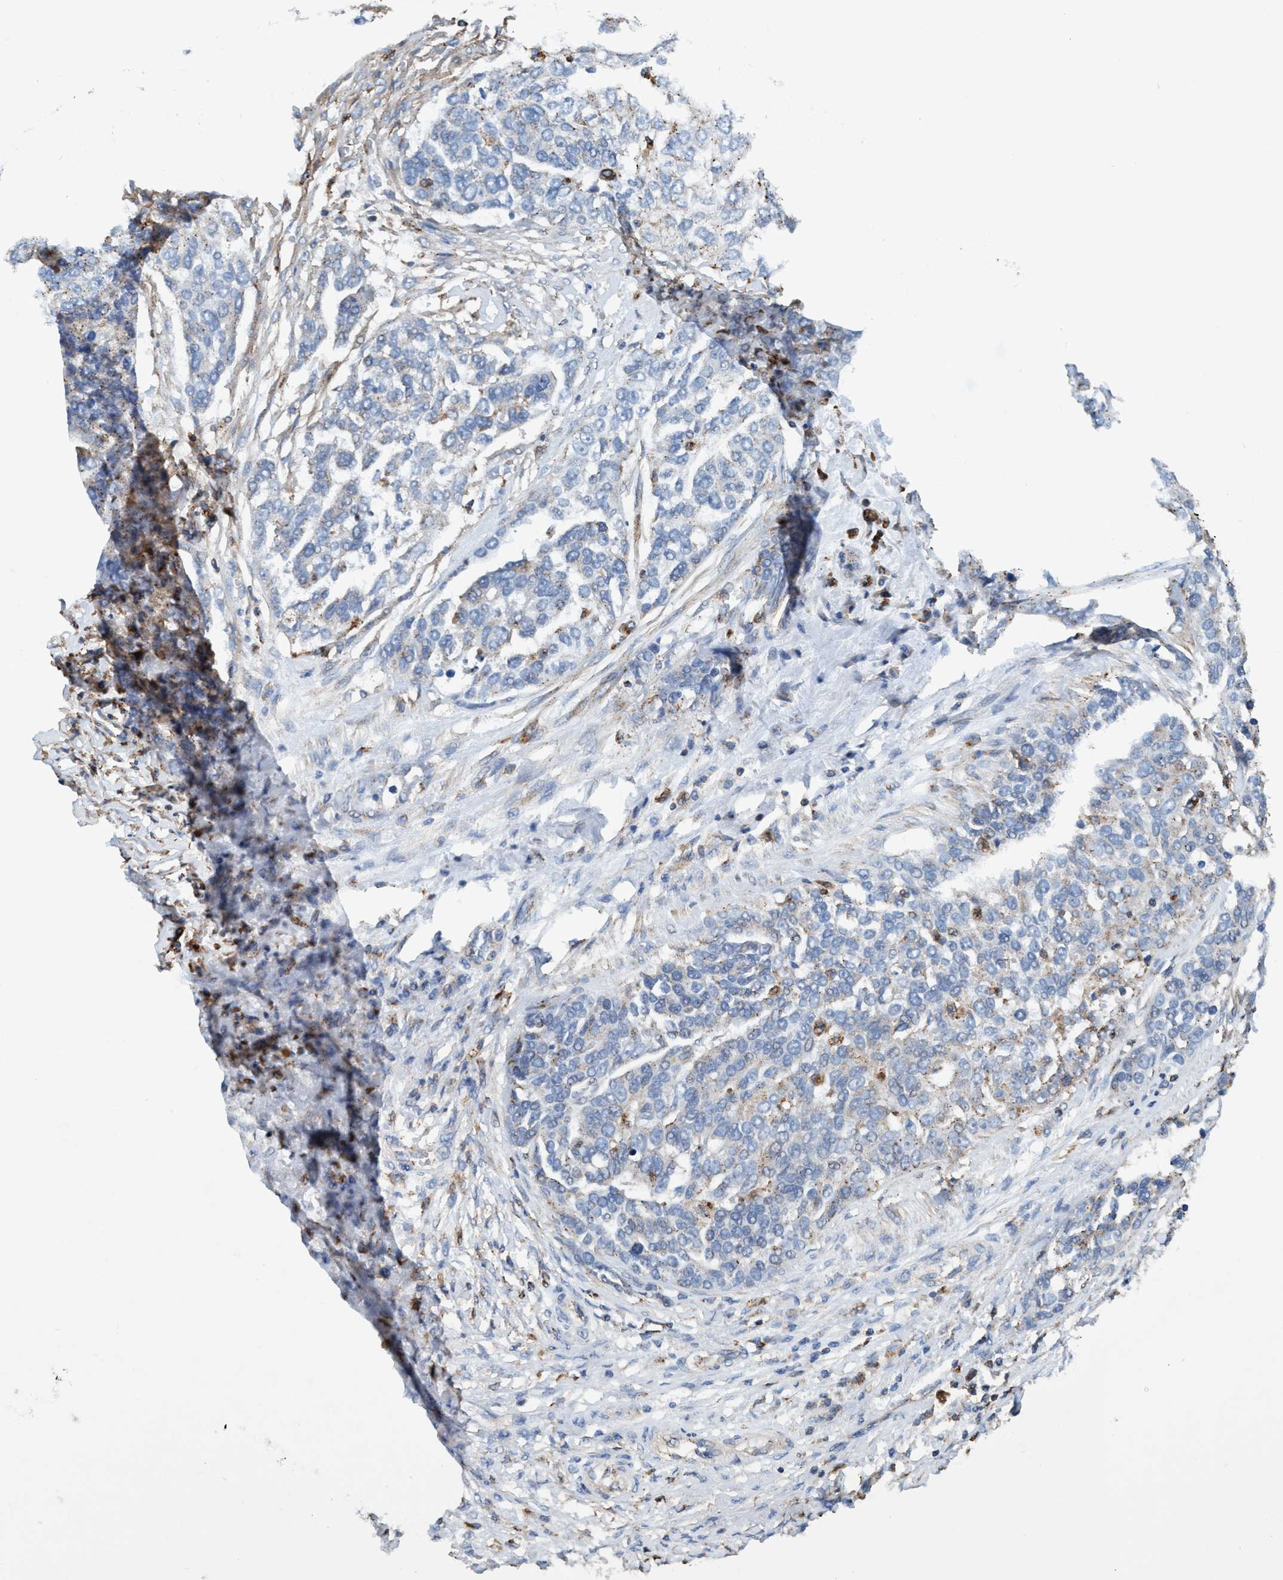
{"staining": {"intensity": "weak", "quantity": "25%-75%", "location": "cytoplasmic/membranous"}, "tissue": "ovarian cancer", "cell_type": "Tumor cells", "image_type": "cancer", "snomed": [{"axis": "morphology", "description": "Cystadenocarcinoma, serous, NOS"}, {"axis": "topography", "description": "Ovary"}], "caption": "An immunohistochemistry (IHC) image of neoplastic tissue is shown. Protein staining in brown labels weak cytoplasmic/membranous positivity in ovarian serous cystadenocarcinoma within tumor cells.", "gene": "TRIM65", "patient": {"sex": "female", "age": 44}}